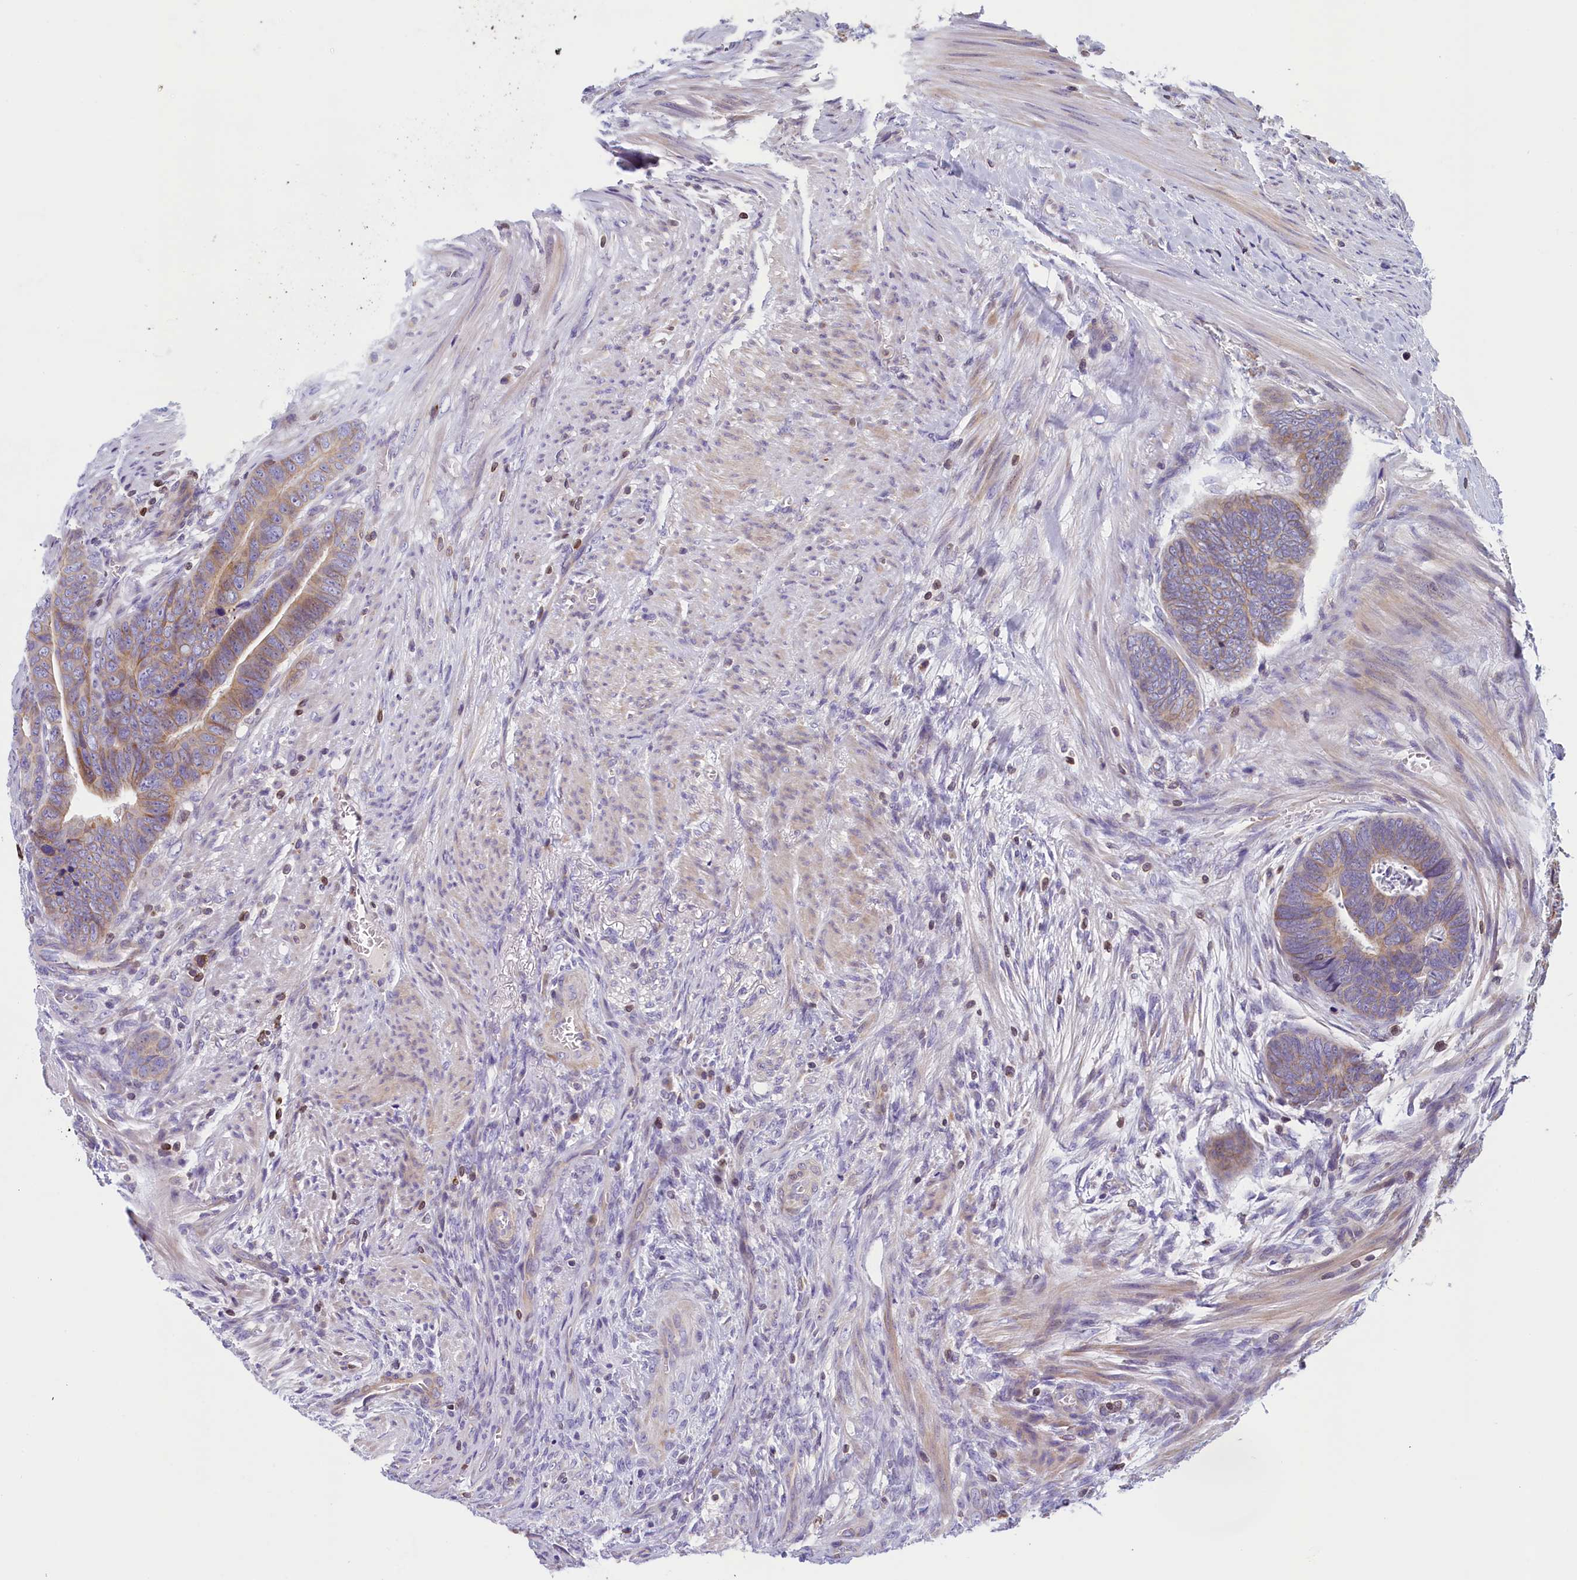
{"staining": {"intensity": "weak", "quantity": "25%-75%", "location": "cytoplasmic/membranous"}, "tissue": "colorectal cancer", "cell_type": "Tumor cells", "image_type": "cancer", "snomed": [{"axis": "morphology", "description": "Adenocarcinoma, NOS"}, {"axis": "topography", "description": "Rectum"}], "caption": "Protein positivity by IHC demonstrates weak cytoplasmic/membranous staining in about 25%-75% of tumor cells in adenocarcinoma (colorectal). (brown staining indicates protein expression, while blue staining denotes nuclei).", "gene": "TRAF3IP3", "patient": {"sex": "female", "age": 78}}